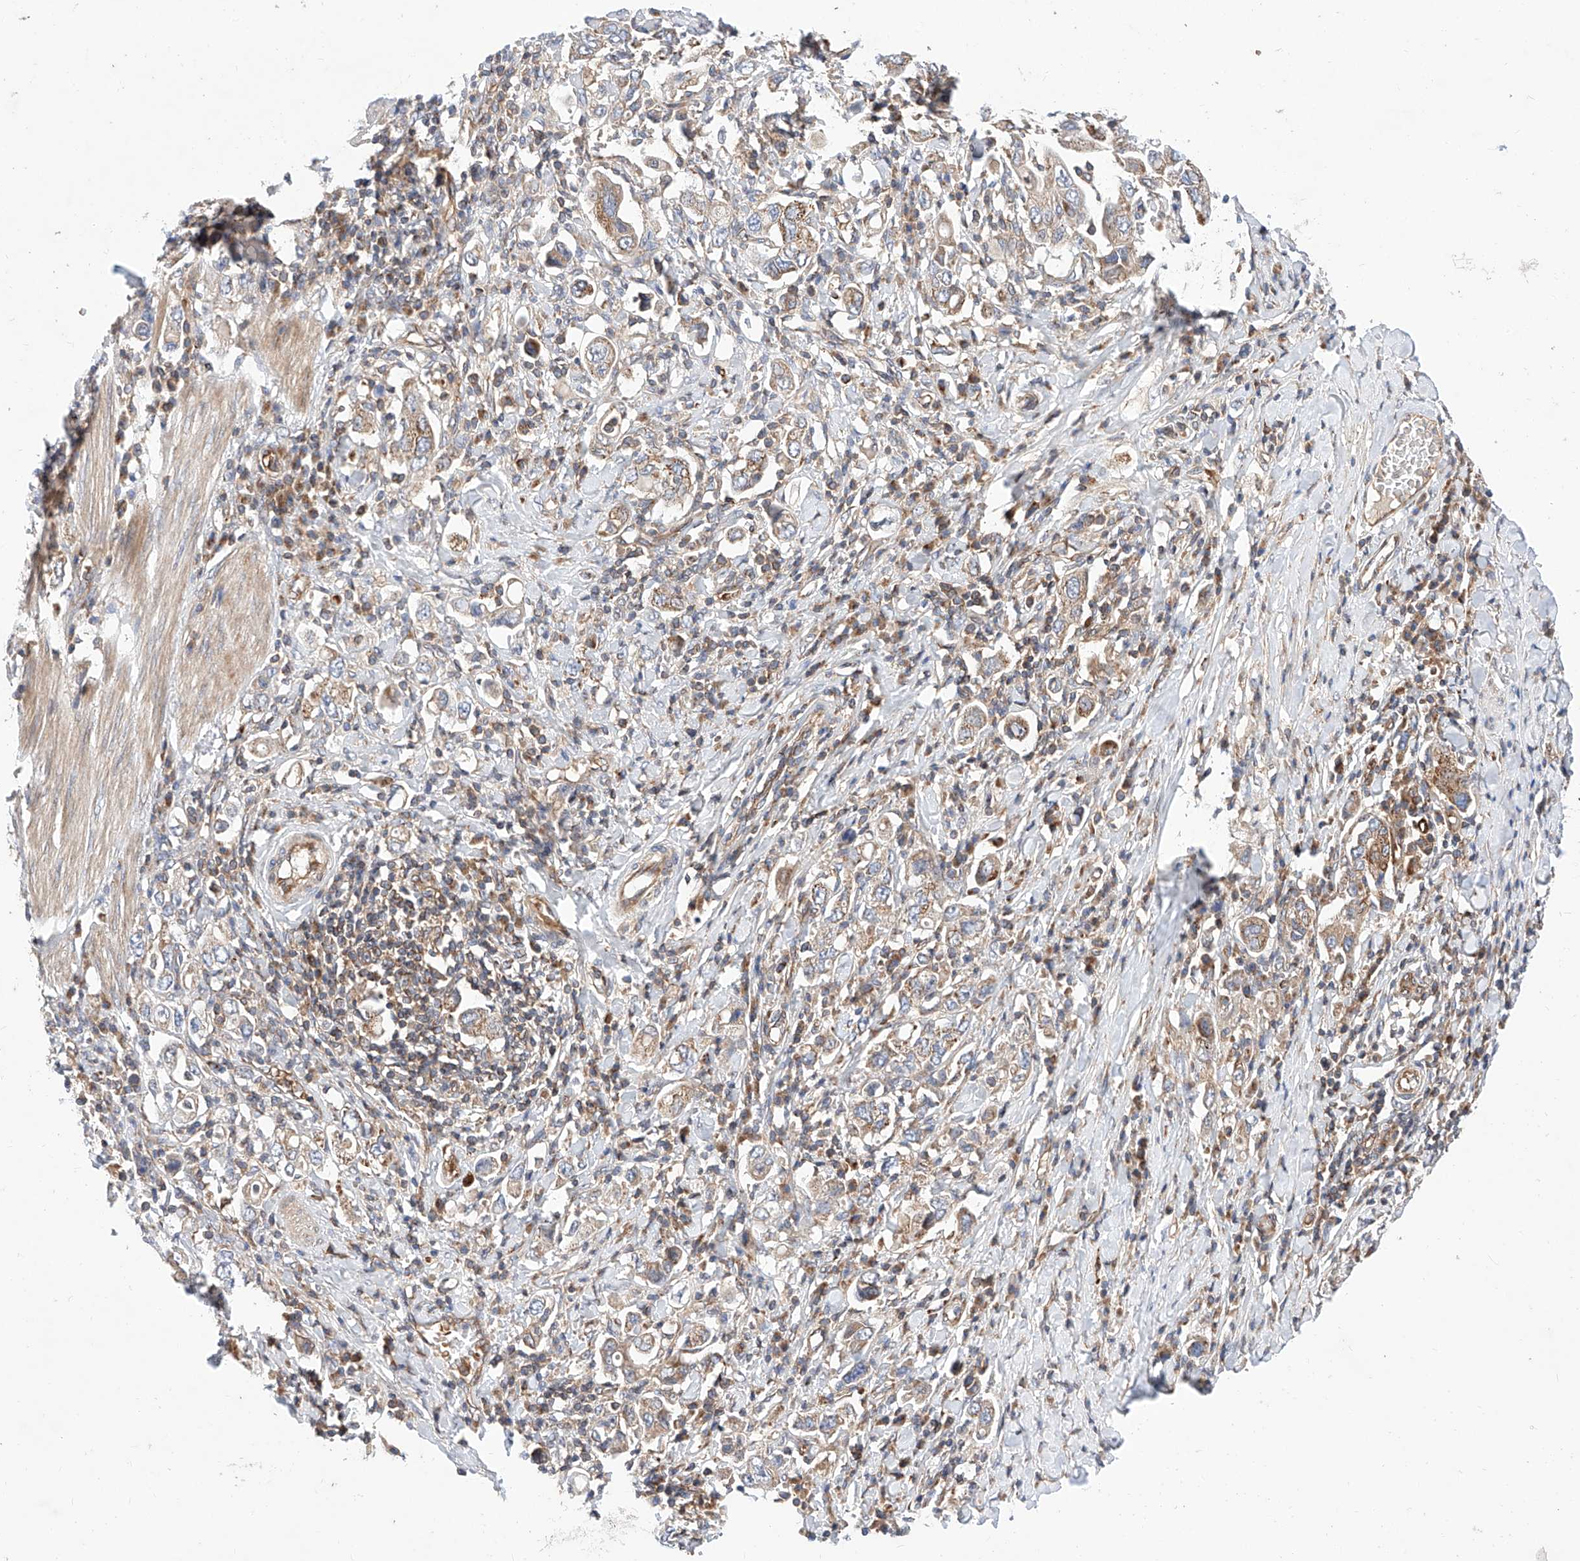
{"staining": {"intensity": "moderate", "quantity": "25%-75%", "location": "cytoplasmic/membranous"}, "tissue": "stomach cancer", "cell_type": "Tumor cells", "image_type": "cancer", "snomed": [{"axis": "morphology", "description": "Adenocarcinoma, NOS"}, {"axis": "topography", "description": "Stomach, upper"}], "caption": "Immunohistochemistry (DAB) staining of adenocarcinoma (stomach) shows moderate cytoplasmic/membranous protein expression in about 25%-75% of tumor cells. Nuclei are stained in blue.", "gene": "NR1D1", "patient": {"sex": "male", "age": 62}}